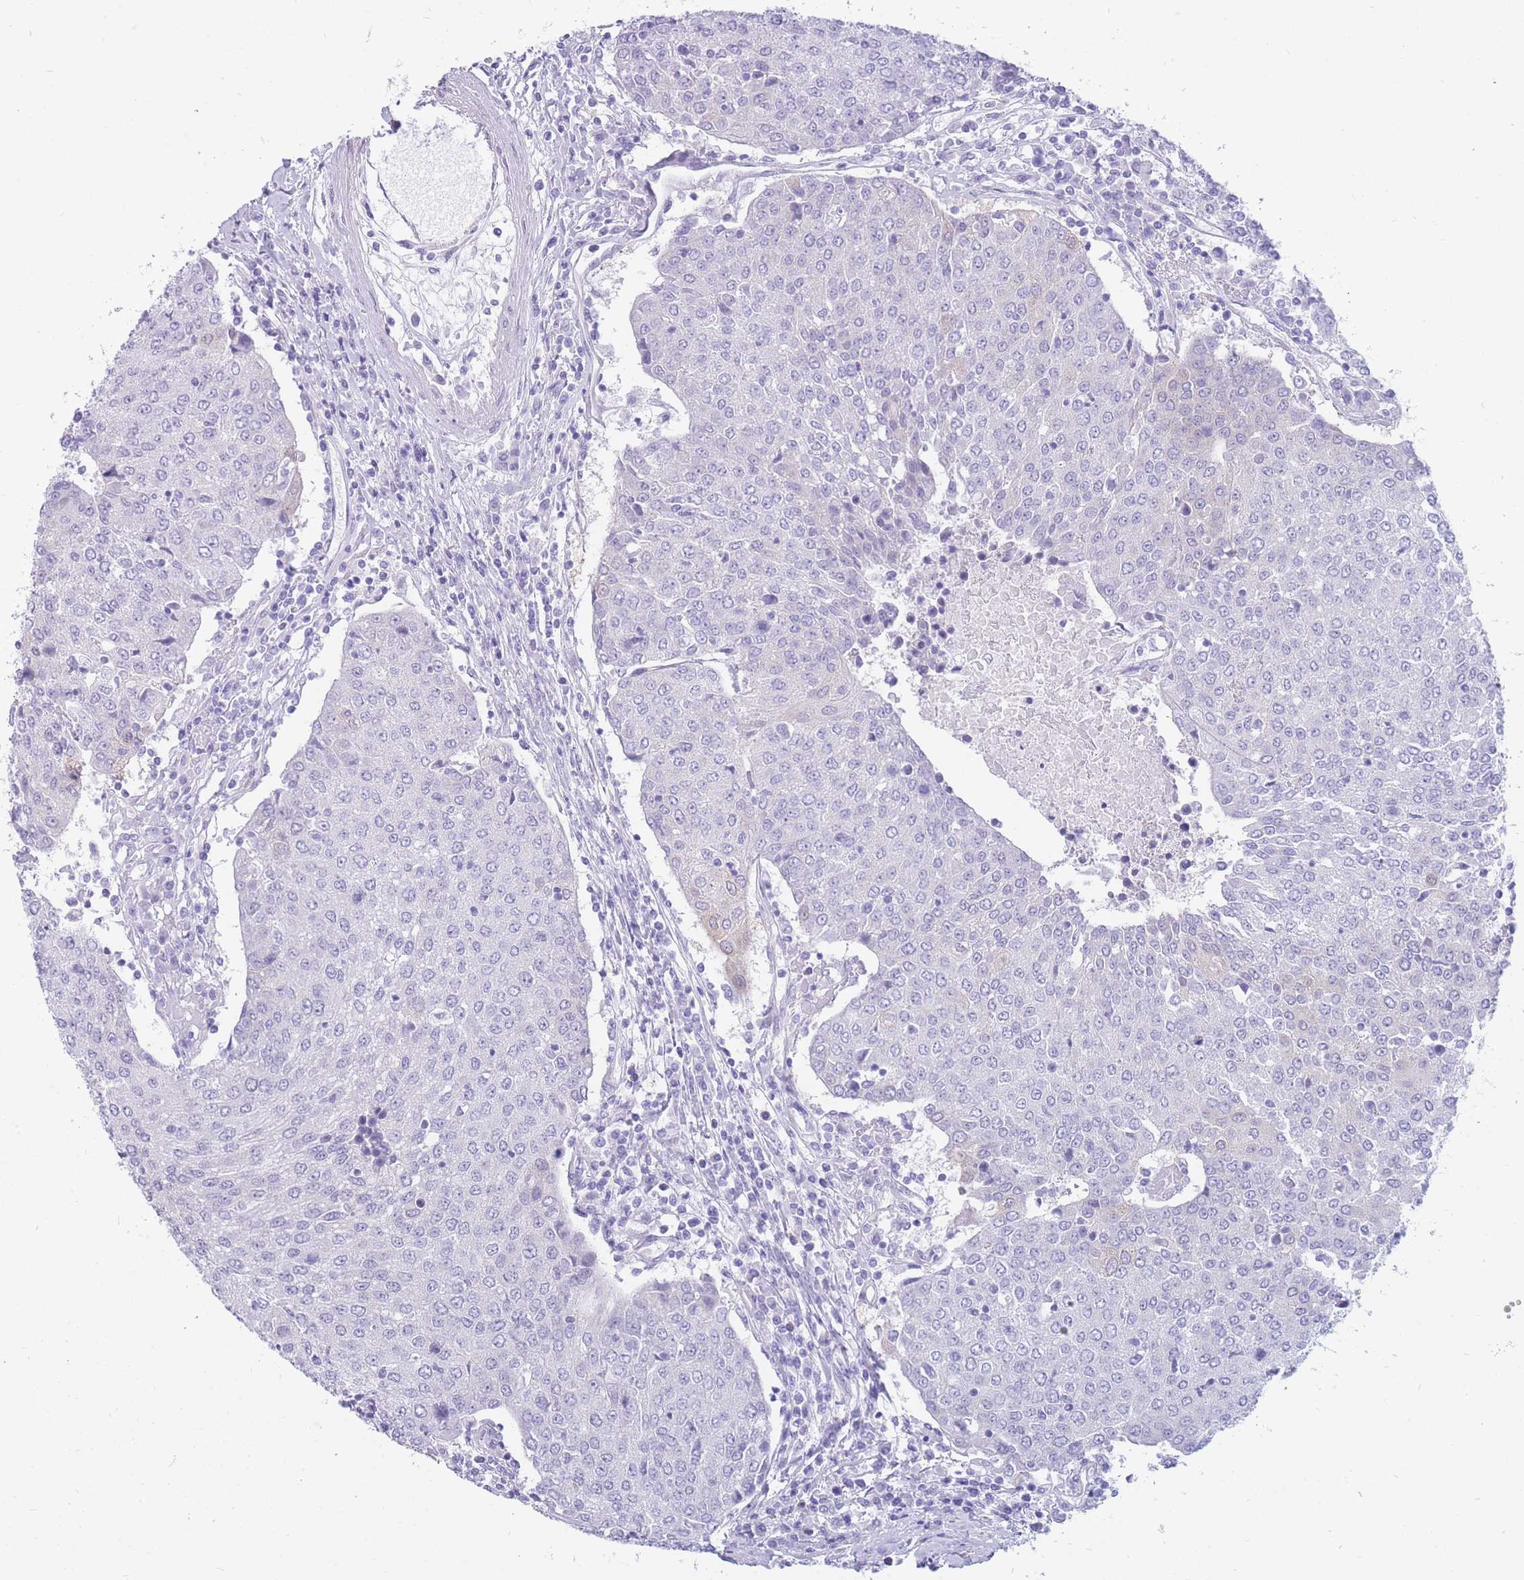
{"staining": {"intensity": "negative", "quantity": "none", "location": "none"}, "tissue": "urothelial cancer", "cell_type": "Tumor cells", "image_type": "cancer", "snomed": [{"axis": "morphology", "description": "Urothelial carcinoma, High grade"}, {"axis": "topography", "description": "Urinary bladder"}], "caption": "DAB (3,3'-diaminobenzidine) immunohistochemical staining of human urothelial carcinoma (high-grade) demonstrates no significant staining in tumor cells.", "gene": "MTSS2", "patient": {"sex": "female", "age": 85}}